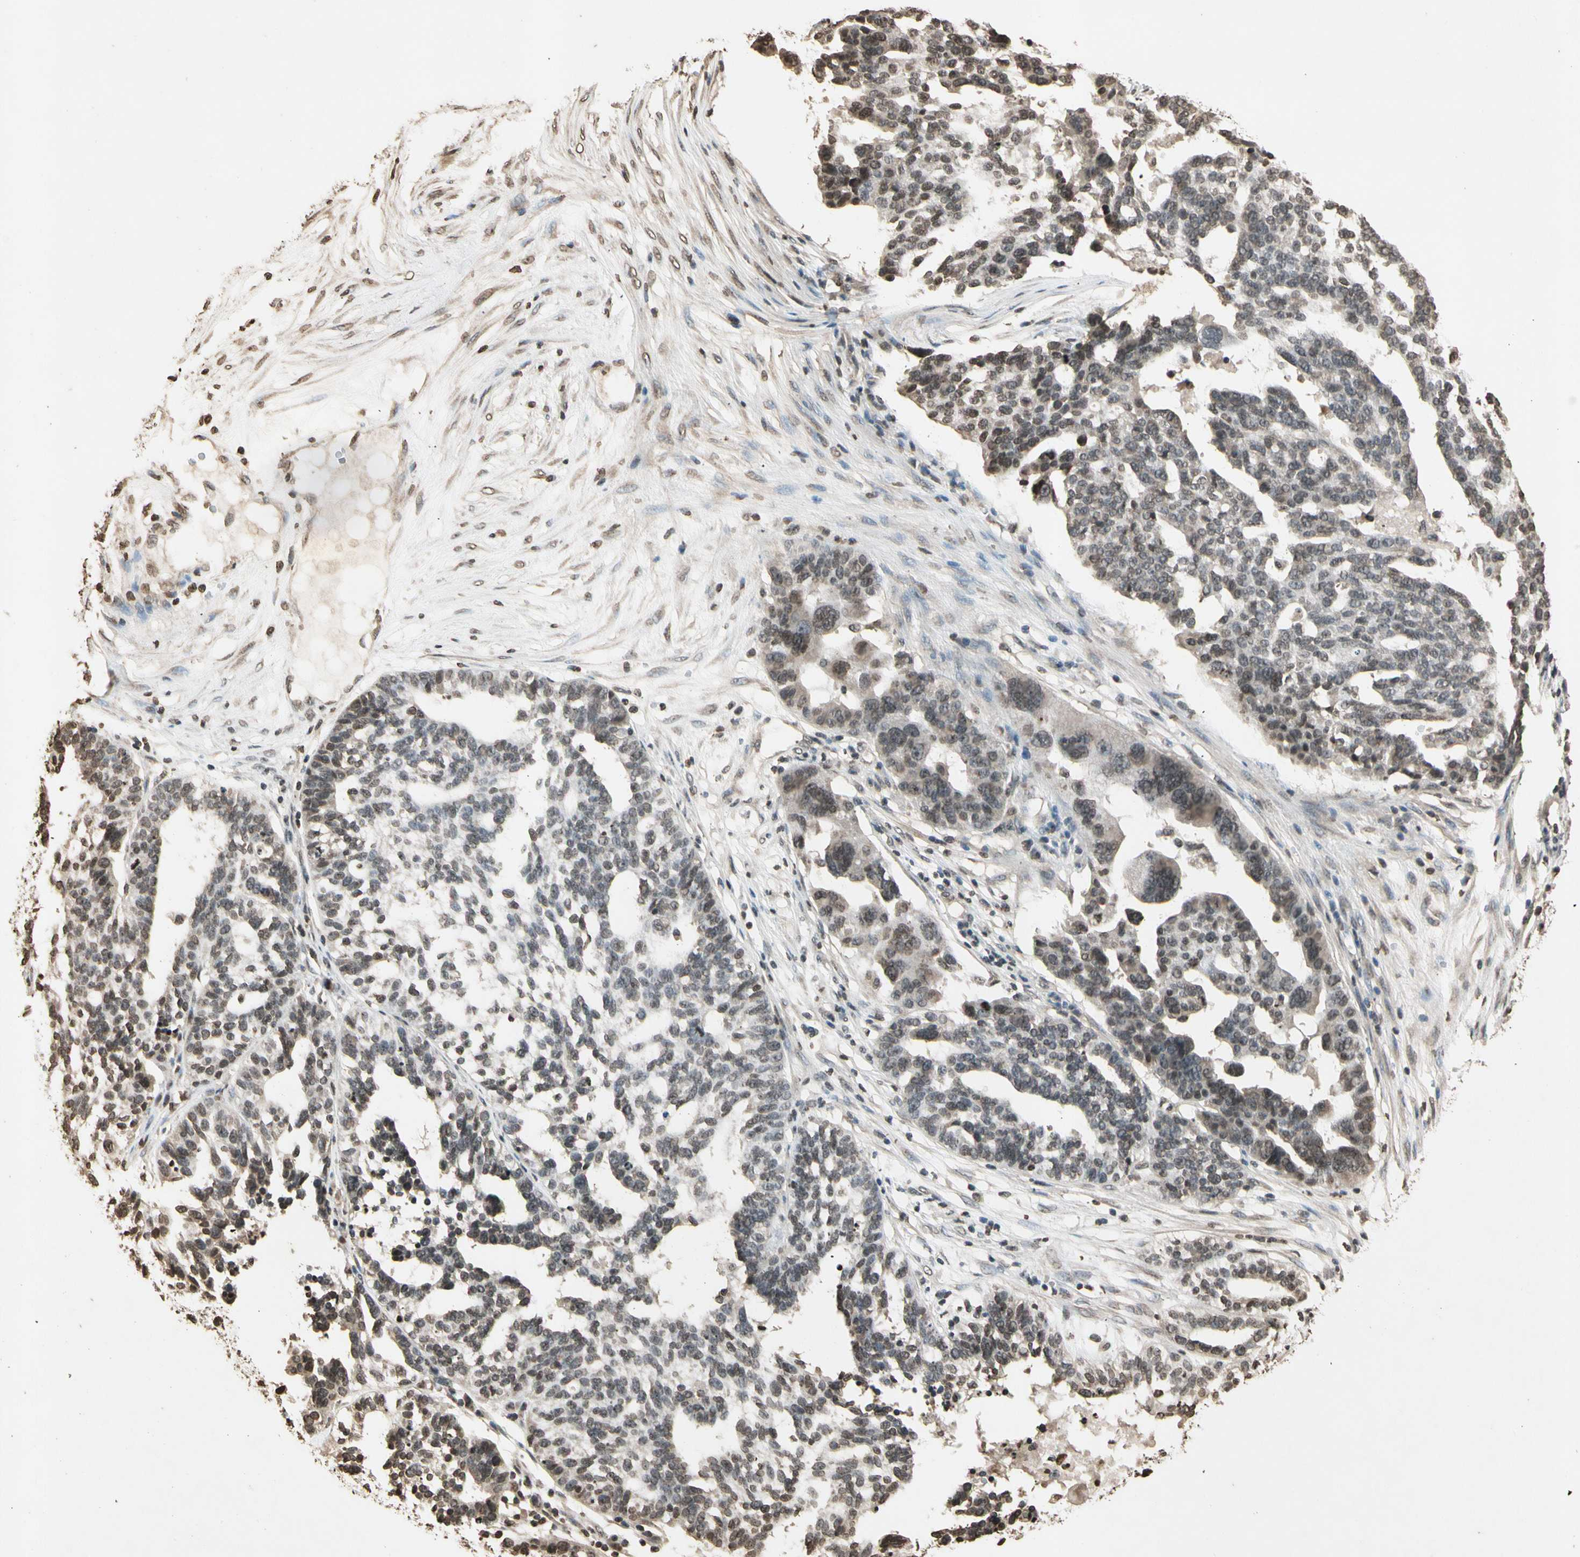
{"staining": {"intensity": "weak", "quantity": "25%-75%", "location": "cytoplasmic/membranous,nuclear"}, "tissue": "ovarian cancer", "cell_type": "Tumor cells", "image_type": "cancer", "snomed": [{"axis": "morphology", "description": "Cystadenocarcinoma, serous, NOS"}, {"axis": "topography", "description": "Ovary"}], "caption": "About 25%-75% of tumor cells in ovarian serous cystadenocarcinoma display weak cytoplasmic/membranous and nuclear protein positivity as visualized by brown immunohistochemical staining.", "gene": "TOP1", "patient": {"sex": "female", "age": 59}}